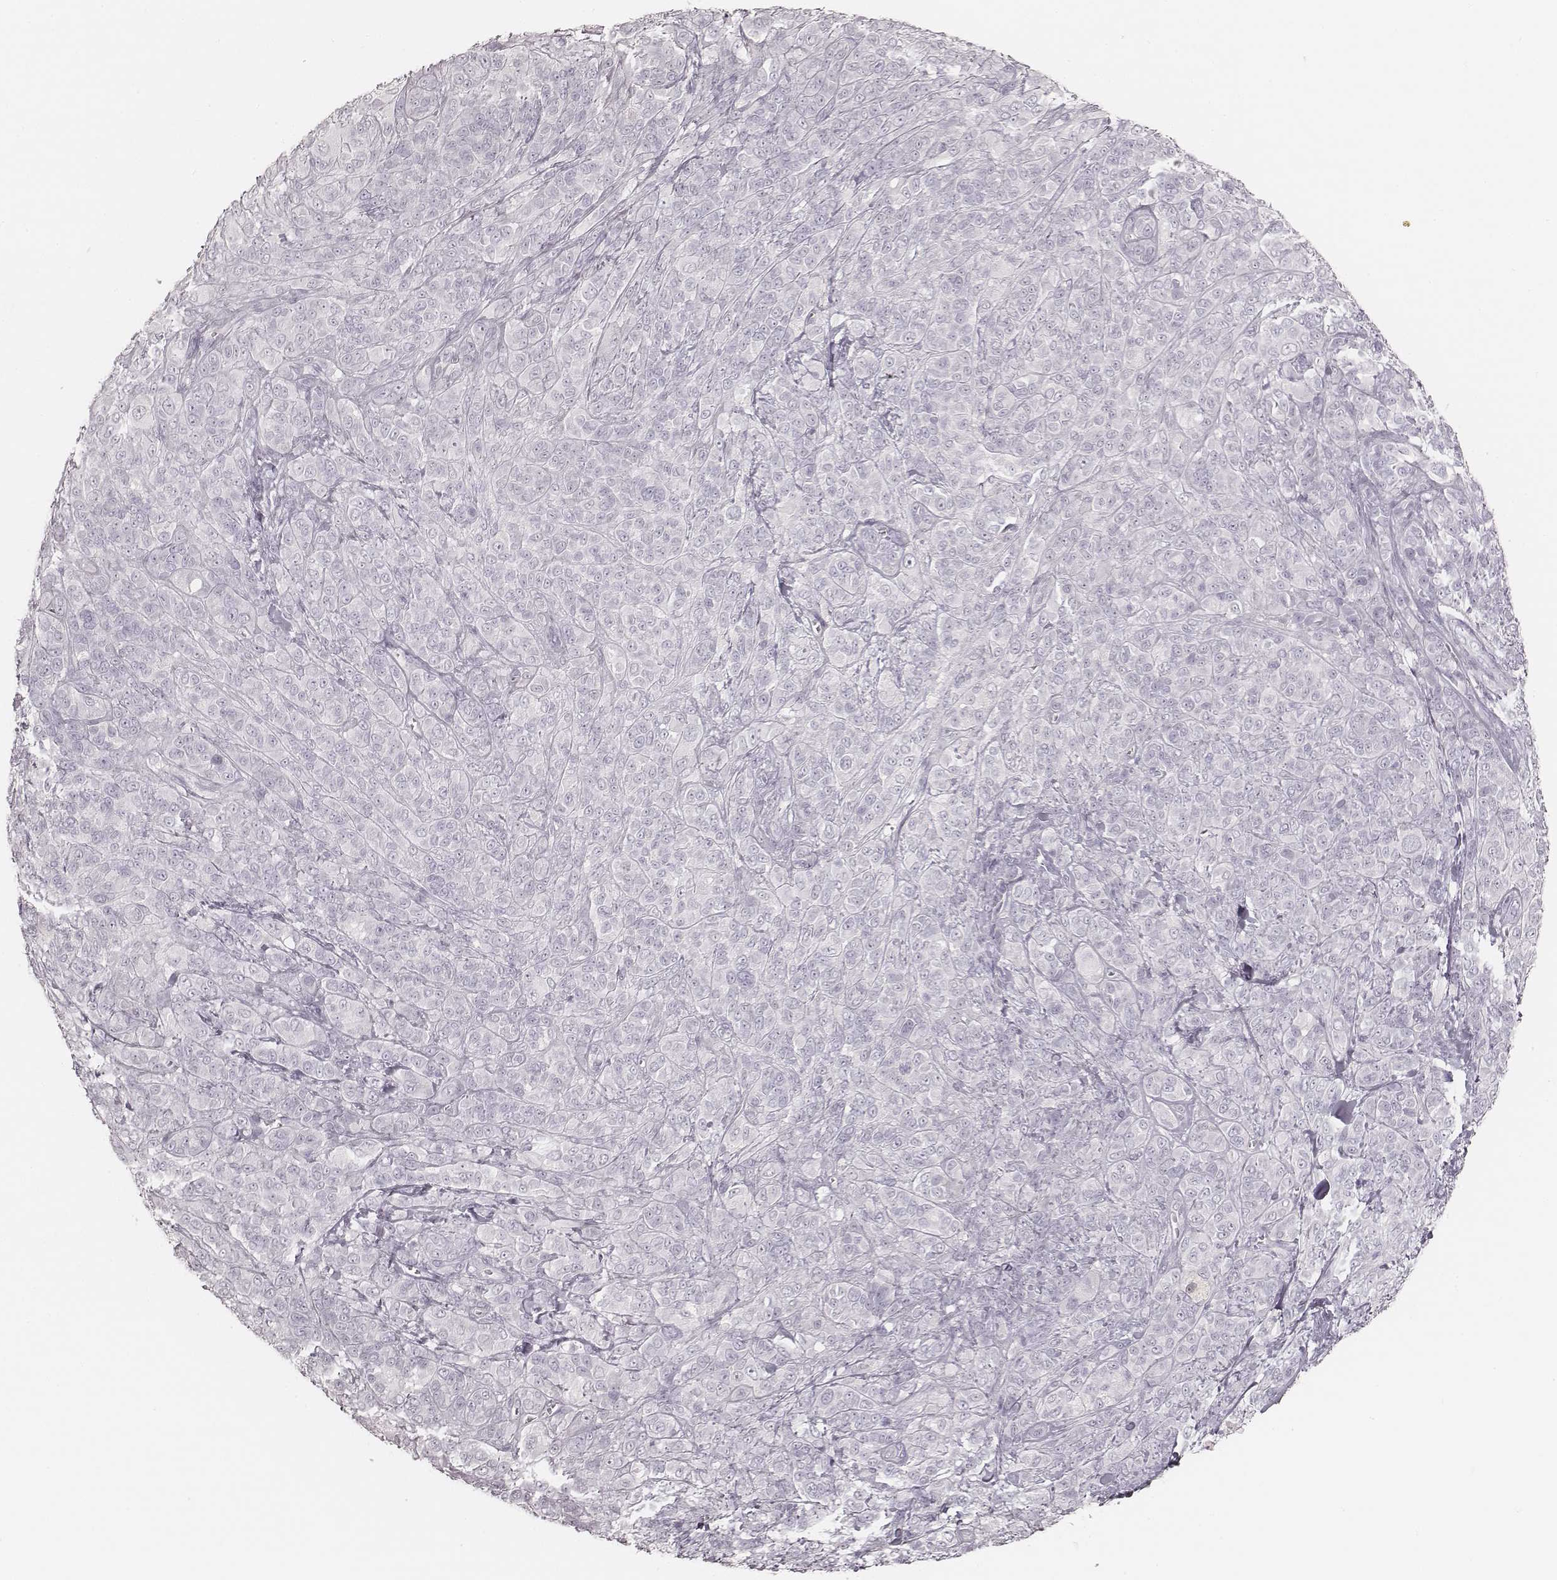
{"staining": {"intensity": "negative", "quantity": "none", "location": "none"}, "tissue": "melanoma", "cell_type": "Tumor cells", "image_type": "cancer", "snomed": [{"axis": "morphology", "description": "Malignant melanoma, NOS"}, {"axis": "topography", "description": "Skin"}], "caption": "Protein analysis of melanoma demonstrates no significant positivity in tumor cells.", "gene": "KRT31", "patient": {"sex": "female", "age": 87}}